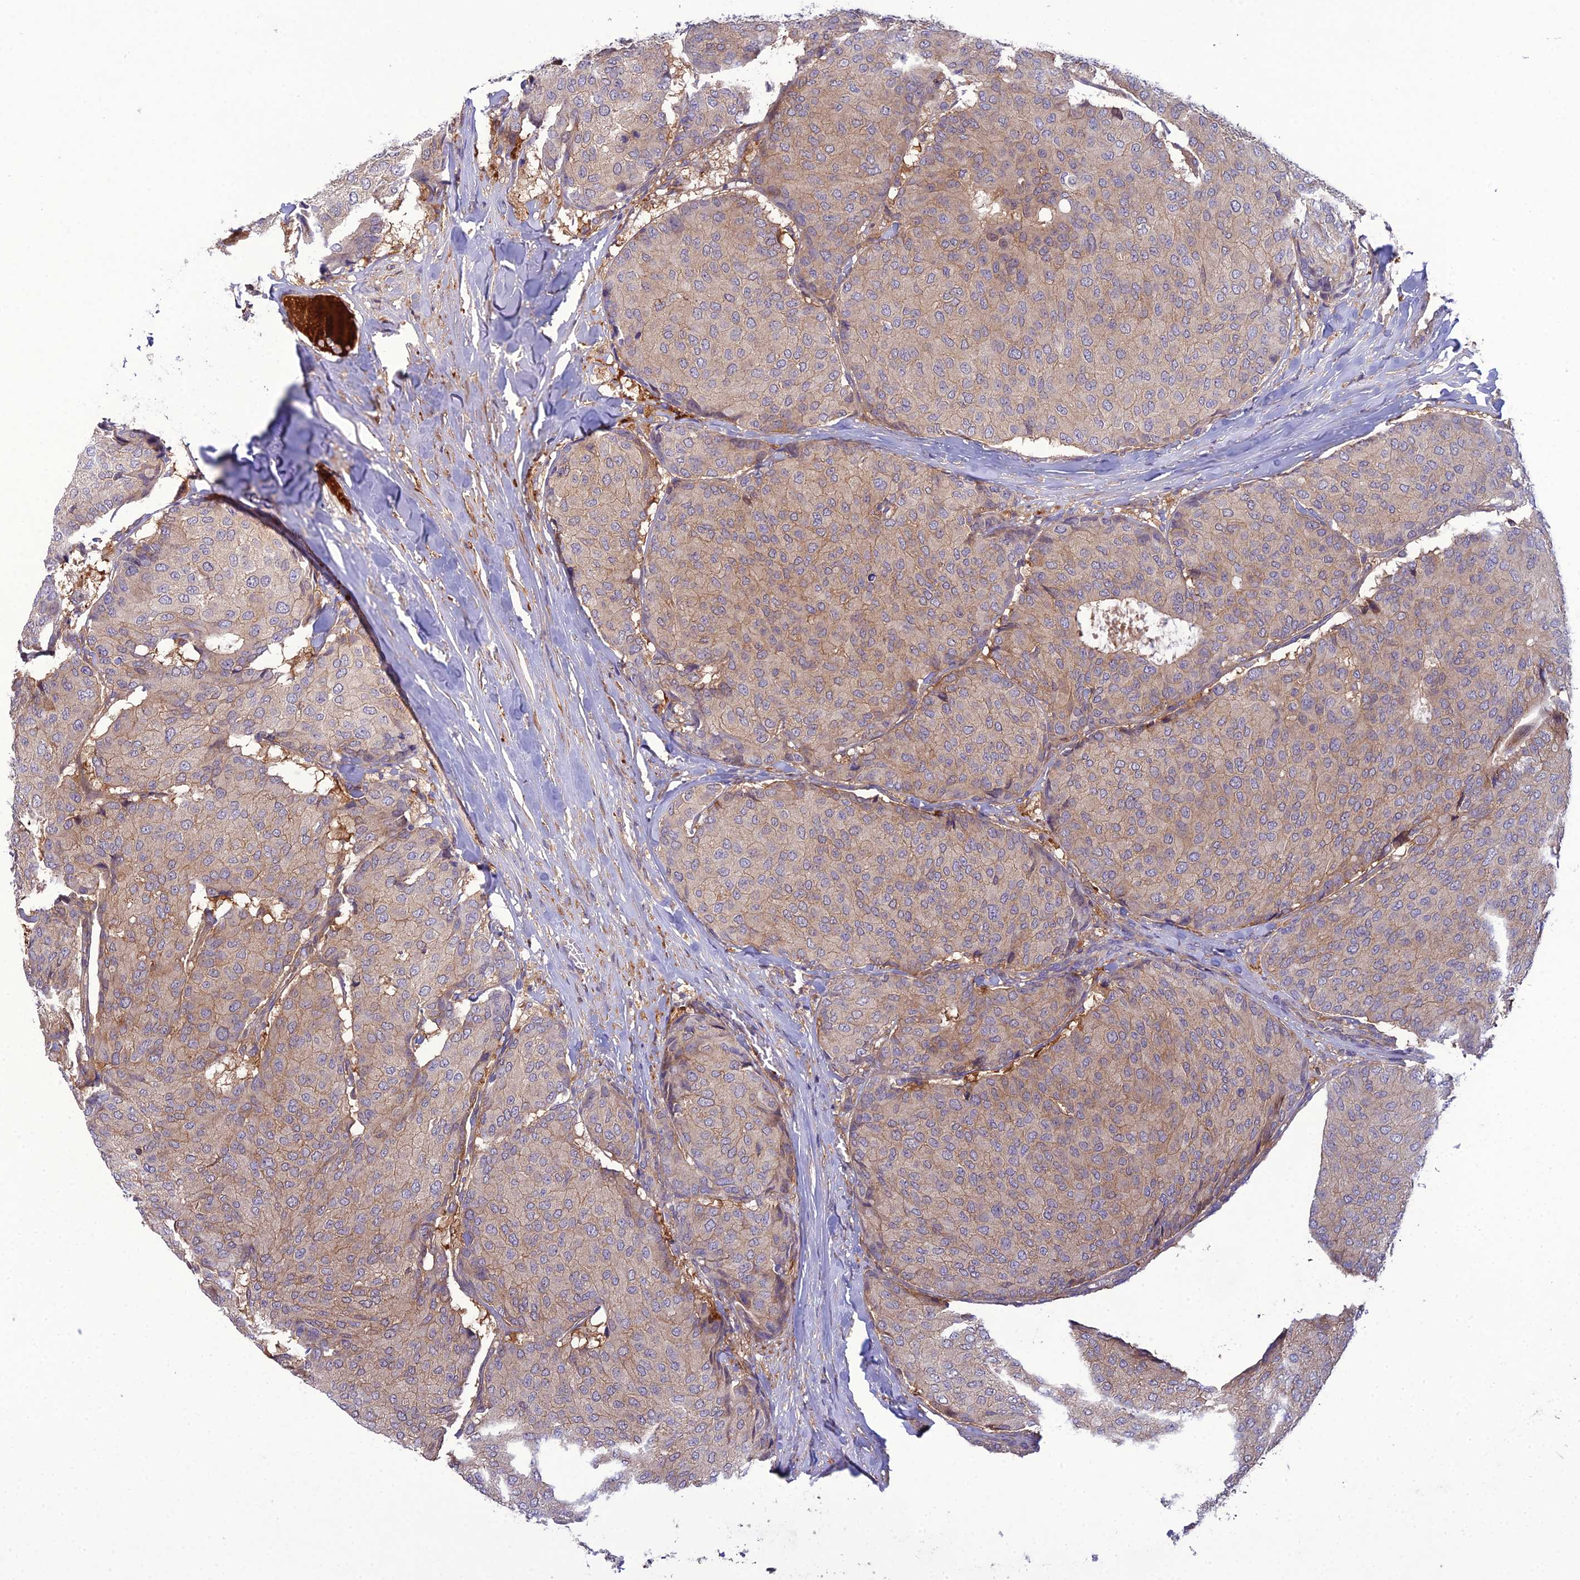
{"staining": {"intensity": "weak", "quantity": "<25%", "location": "cytoplasmic/membranous"}, "tissue": "breast cancer", "cell_type": "Tumor cells", "image_type": "cancer", "snomed": [{"axis": "morphology", "description": "Duct carcinoma"}, {"axis": "topography", "description": "Breast"}], "caption": "IHC micrograph of neoplastic tissue: human breast cancer stained with DAB demonstrates no significant protein staining in tumor cells. (Brightfield microscopy of DAB (3,3'-diaminobenzidine) immunohistochemistry at high magnification).", "gene": "GDF6", "patient": {"sex": "female", "age": 75}}